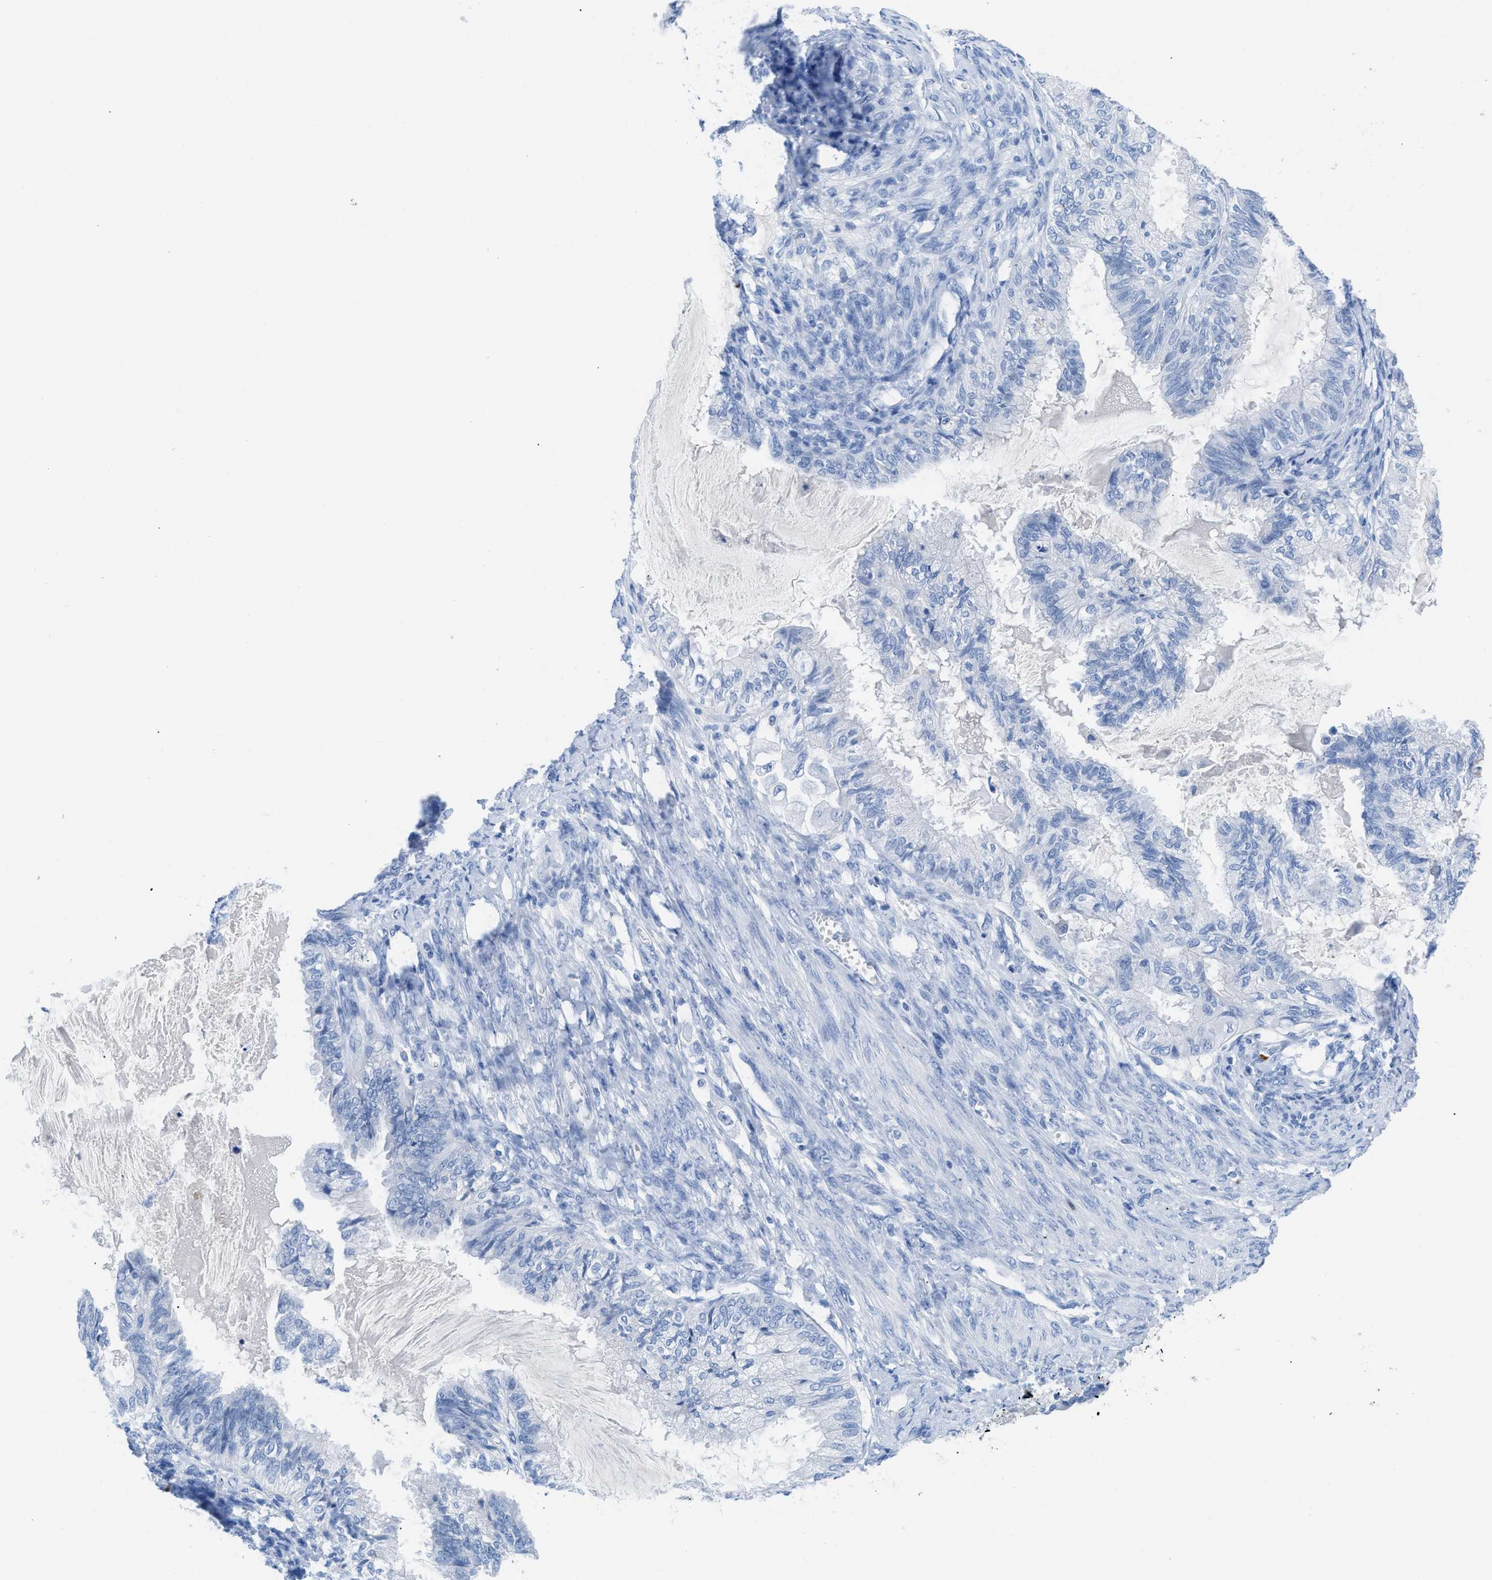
{"staining": {"intensity": "negative", "quantity": "none", "location": "none"}, "tissue": "cervical cancer", "cell_type": "Tumor cells", "image_type": "cancer", "snomed": [{"axis": "morphology", "description": "Normal tissue, NOS"}, {"axis": "morphology", "description": "Adenocarcinoma, NOS"}, {"axis": "topography", "description": "Cervix"}, {"axis": "topography", "description": "Endometrium"}], "caption": "This histopathology image is of cervical adenocarcinoma stained with immunohistochemistry to label a protein in brown with the nuclei are counter-stained blue. There is no staining in tumor cells.", "gene": "TCL1A", "patient": {"sex": "female", "age": 86}}